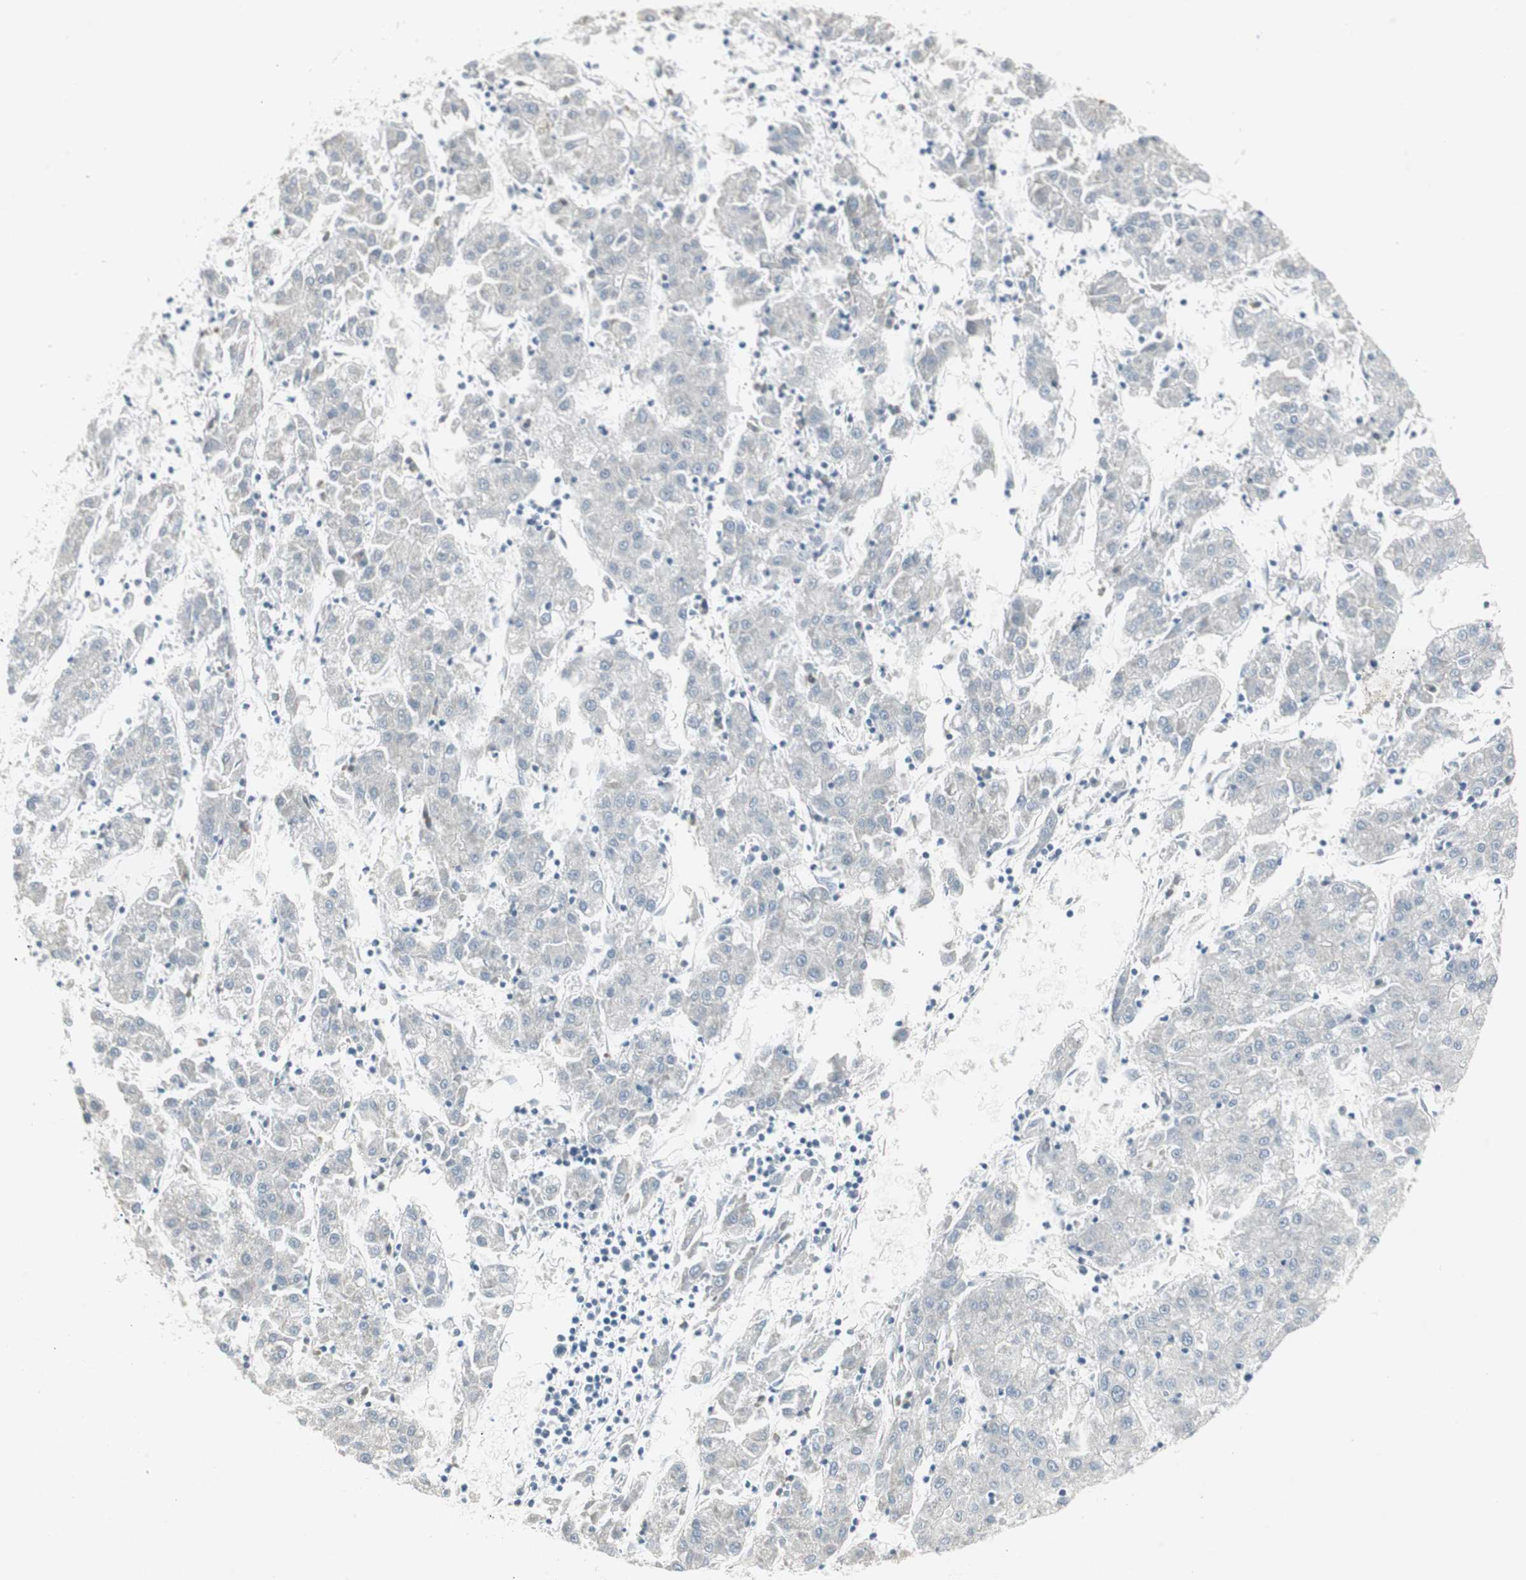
{"staining": {"intensity": "negative", "quantity": "none", "location": "none"}, "tissue": "liver cancer", "cell_type": "Tumor cells", "image_type": "cancer", "snomed": [{"axis": "morphology", "description": "Carcinoma, Hepatocellular, NOS"}, {"axis": "topography", "description": "Liver"}], "caption": "High magnification brightfield microscopy of liver cancer (hepatocellular carcinoma) stained with DAB (brown) and counterstained with hematoxylin (blue): tumor cells show no significant positivity.", "gene": "STON1-GTF2A1L", "patient": {"sex": "male", "age": 72}}